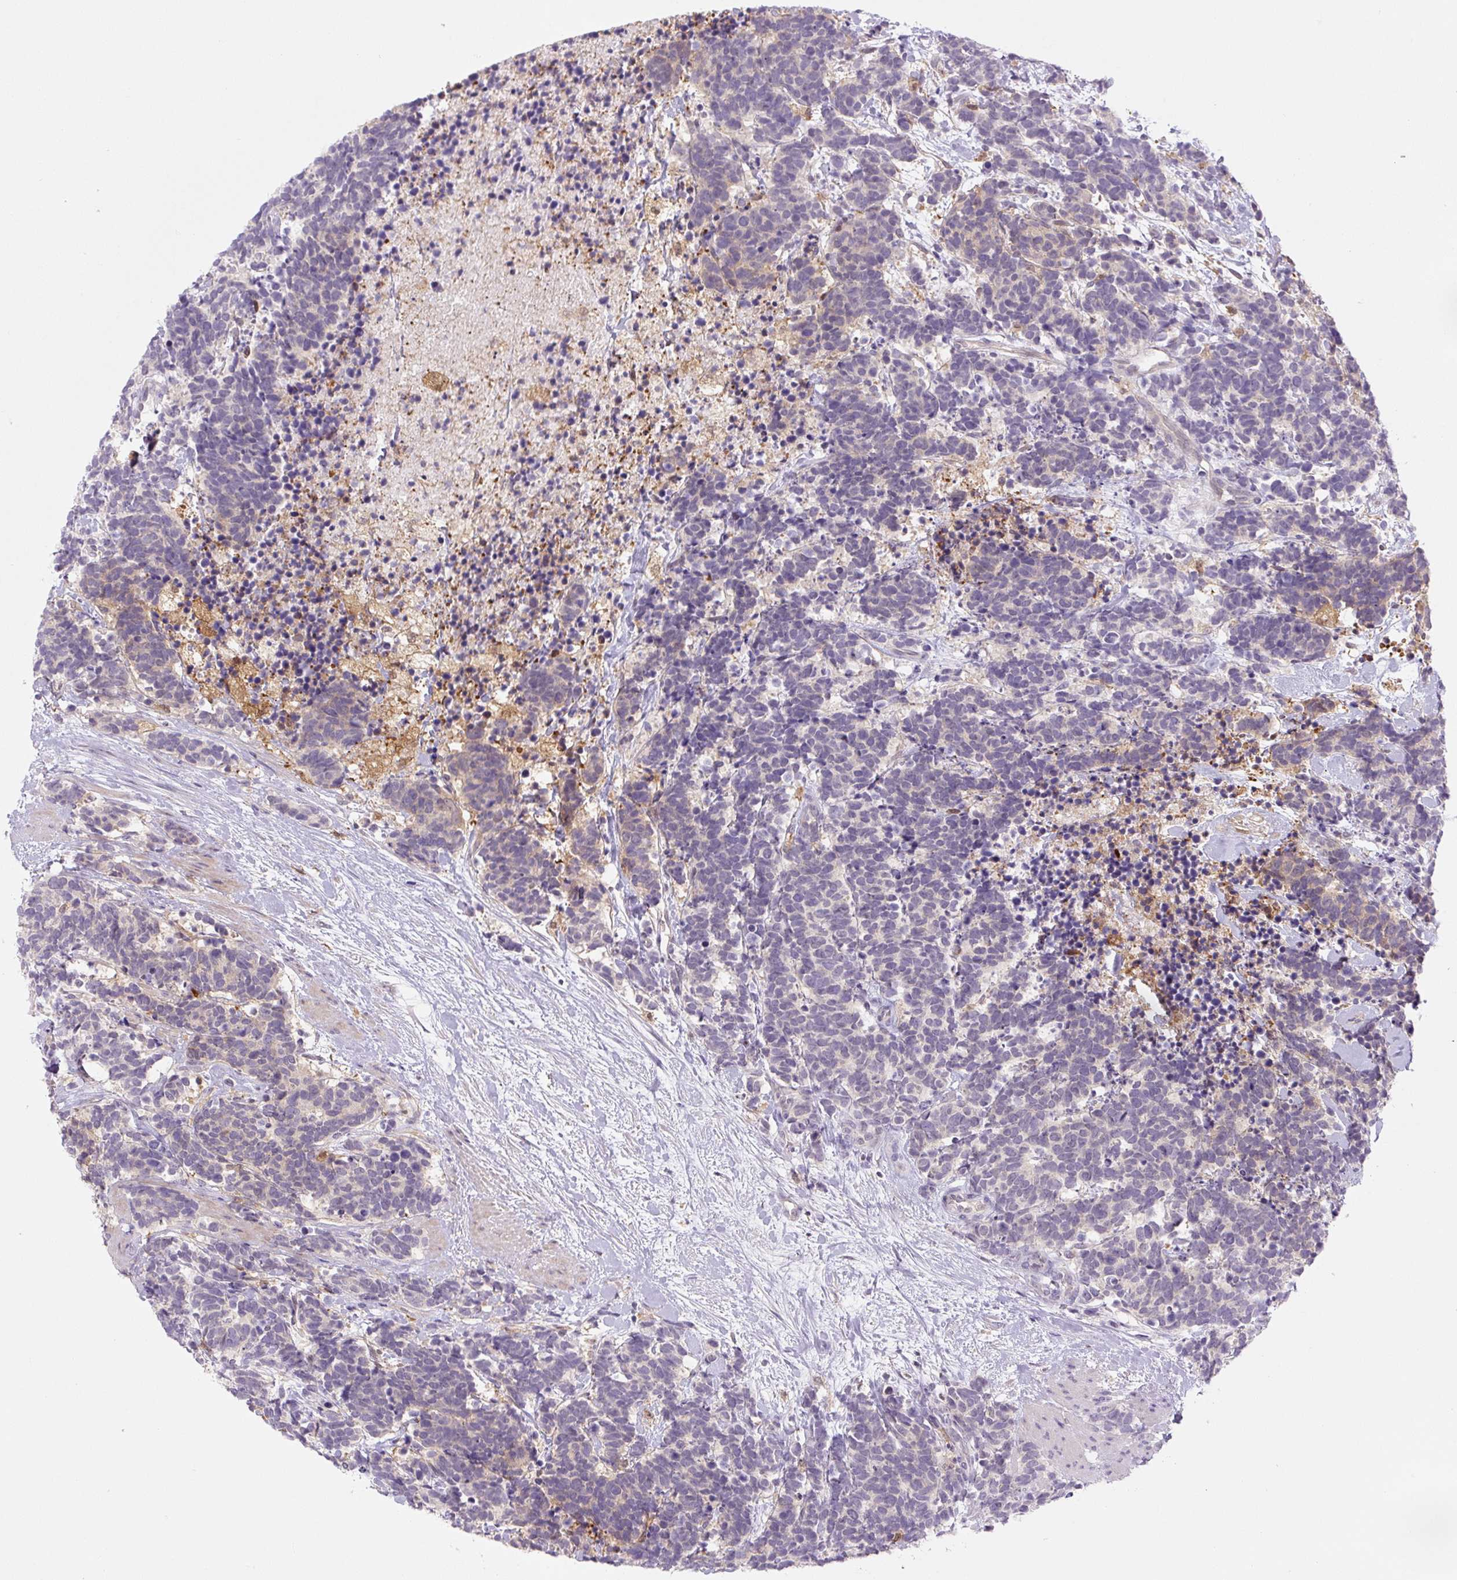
{"staining": {"intensity": "weak", "quantity": "<25%", "location": "cytoplasmic/membranous"}, "tissue": "carcinoid", "cell_type": "Tumor cells", "image_type": "cancer", "snomed": [{"axis": "morphology", "description": "Carcinoma, NOS"}, {"axis": "morphology", "description": "Carcinoid, malignant, NOS"}, {"axis": "topography", "description": "Prostate"}], "caption": "Tumor cells show no significant protein expression in malignant carcinoid.", "gene": "SPSB2", "patient": {"sex": "male", "age": 57}}